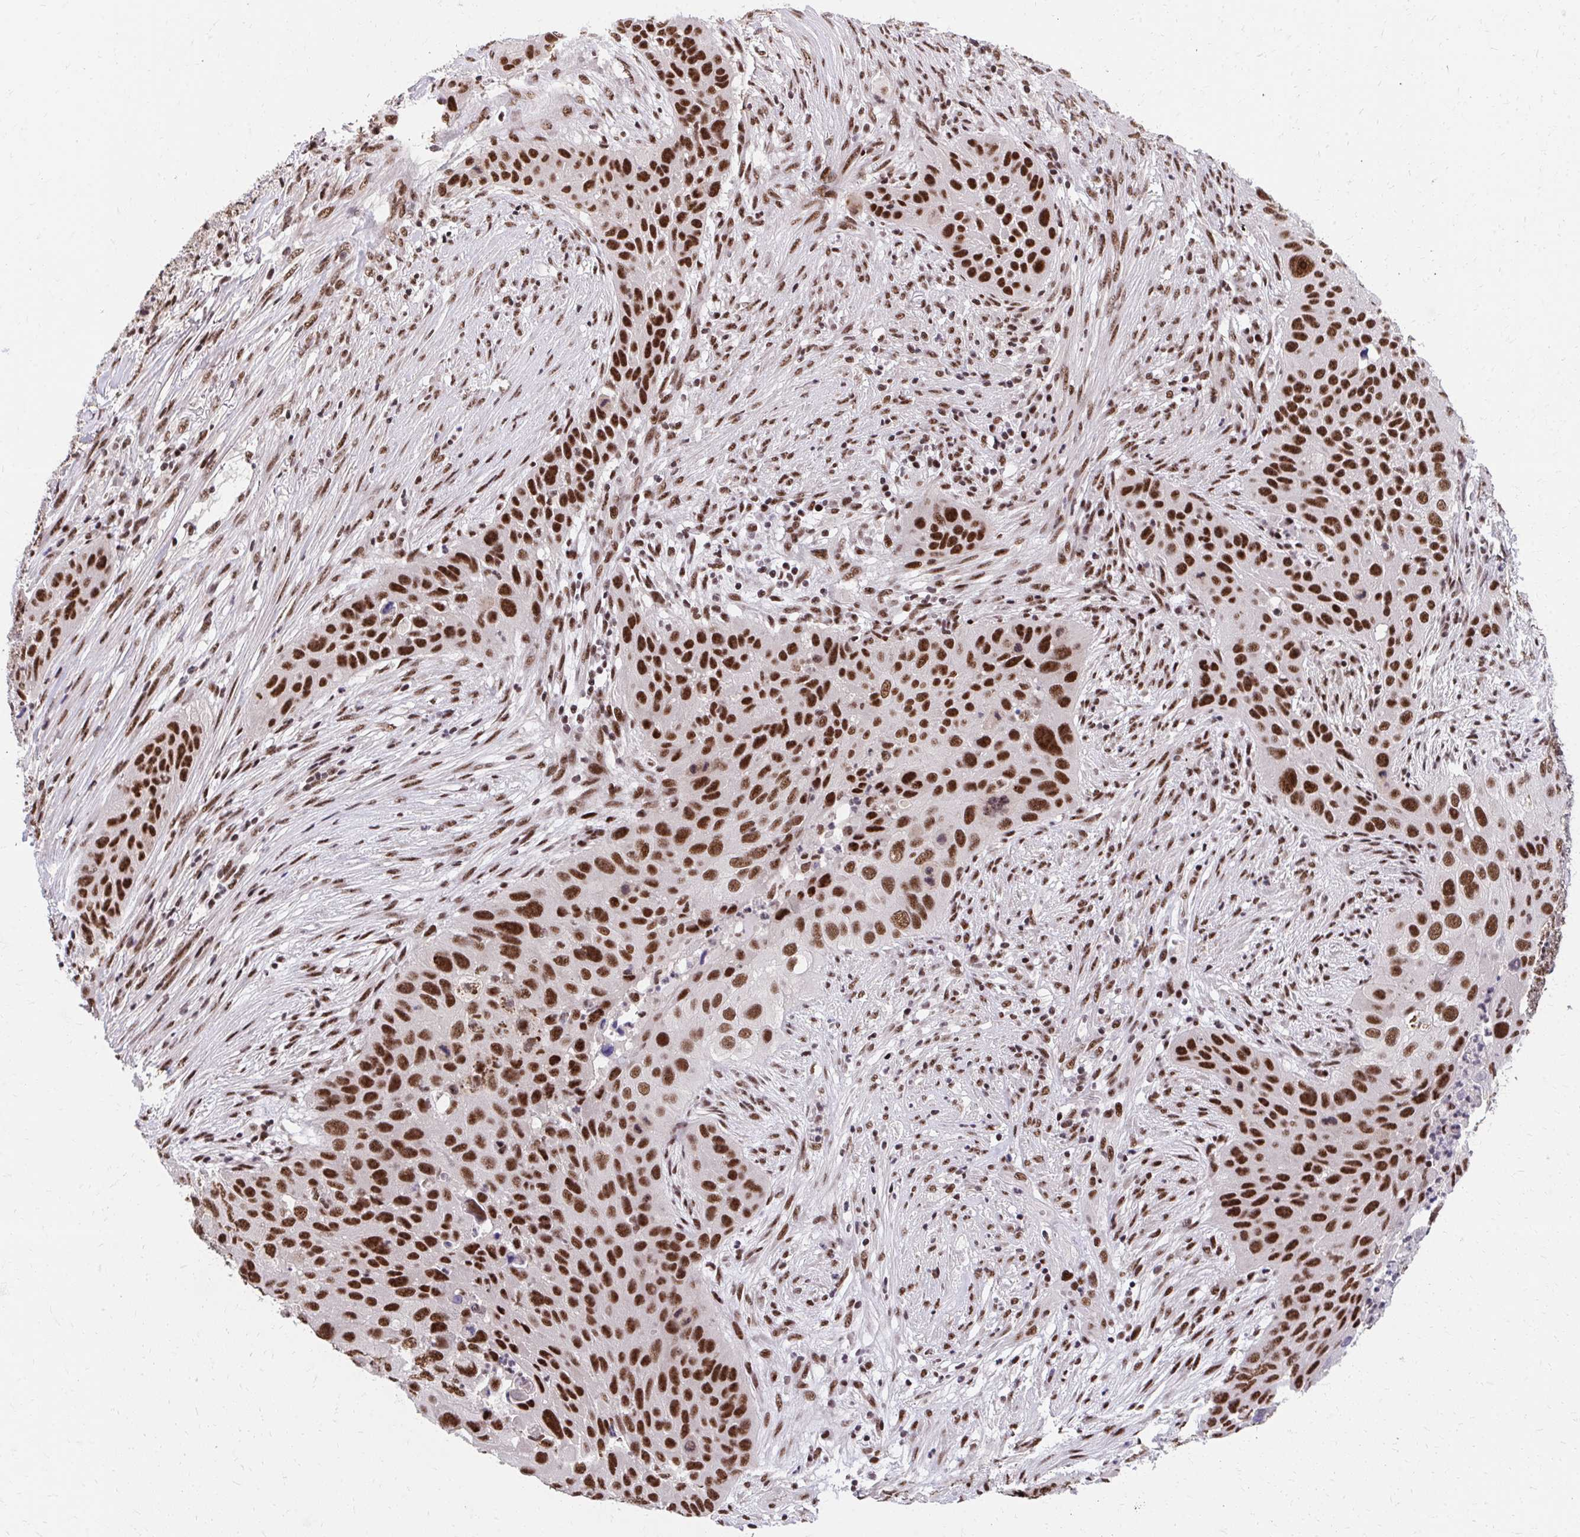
{"staining": {"intensity": "strong", "quantity": ">75%", "location": "nuclear"}, "tissue": "lung cancer", "cell_type": "Tumor cells", "image_type": "cancer", "snomed": [{"axis": "morphology", "description": "Squamous cell carcinoma, NOS"}, {"axis": "topography", "description": "Lung"}], "caption": "Brown immunohistochemical staining in squamous cell carcinoma (lung) exhibits strong nuclear positivity in approximately >75% of tumor cells. (DAB (3,3'-diaminobenzidine) IHC, brown staining for protein, blue staining for nuclei).", "gene": "SYNE4", "patient": {"sex": "male", "age": 63}}